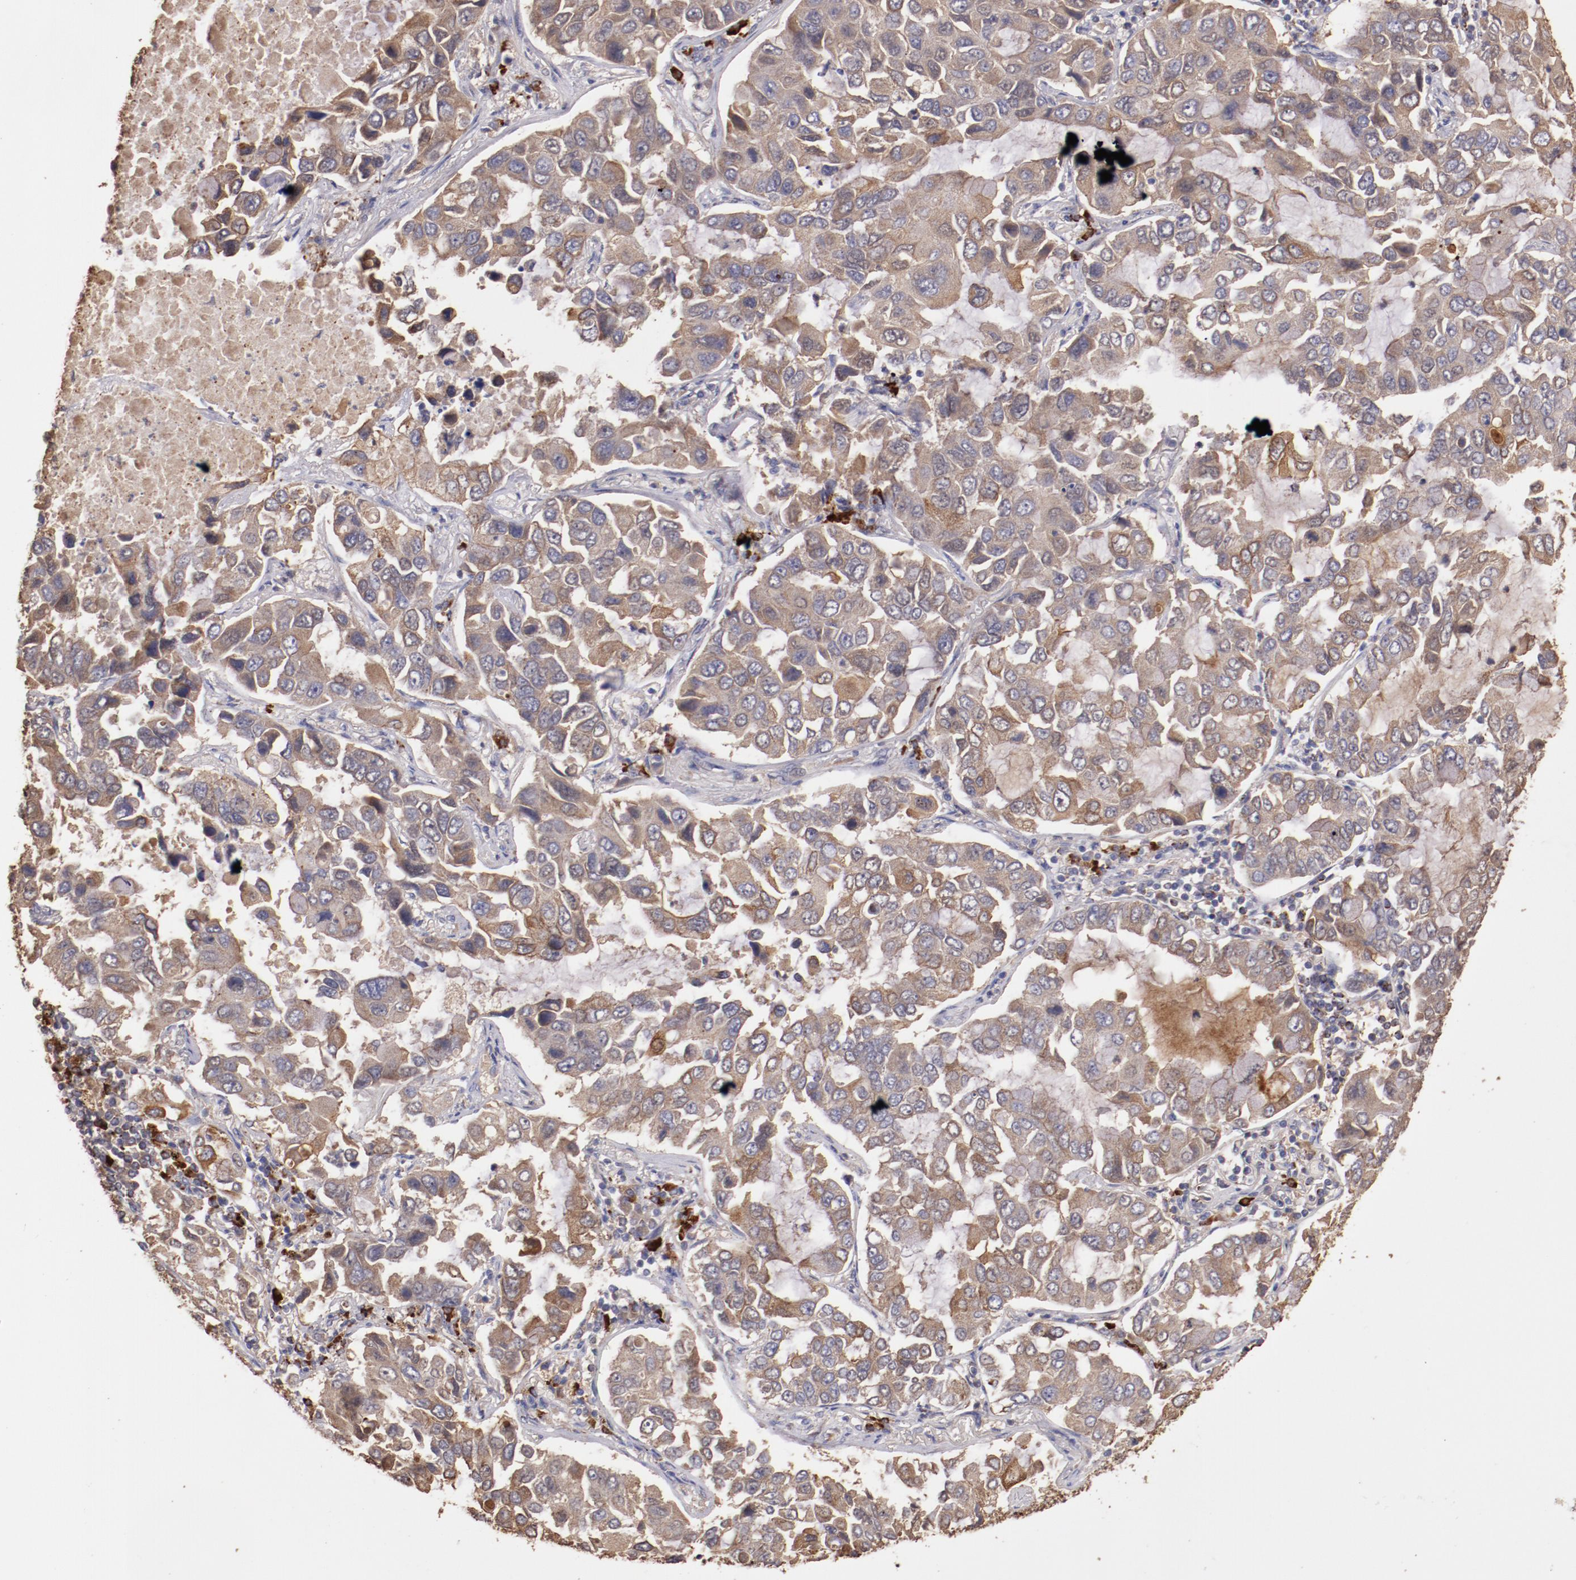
{"staining": {"intensity": "moderate", "quantity": ">75%", "location": "cytoplasmic/membranous"}, "tissue": "lung cancer", "cell_type": "Tumor cells", "image_type": "cancer", "snomed": [{"axis": "morphology", "description": "Adenocarcinoma, NOS"}, {"axis": "topography", "description": "Lung"}], "caption": "A photomicrograph of lung cancer (adenocarcinoma) stained for a protein exhibits moderate cytoplasmic/membranous brown staining in tumor cells.", "gene": "SRRD", "patient": {"sex": "male", "age": 64}}